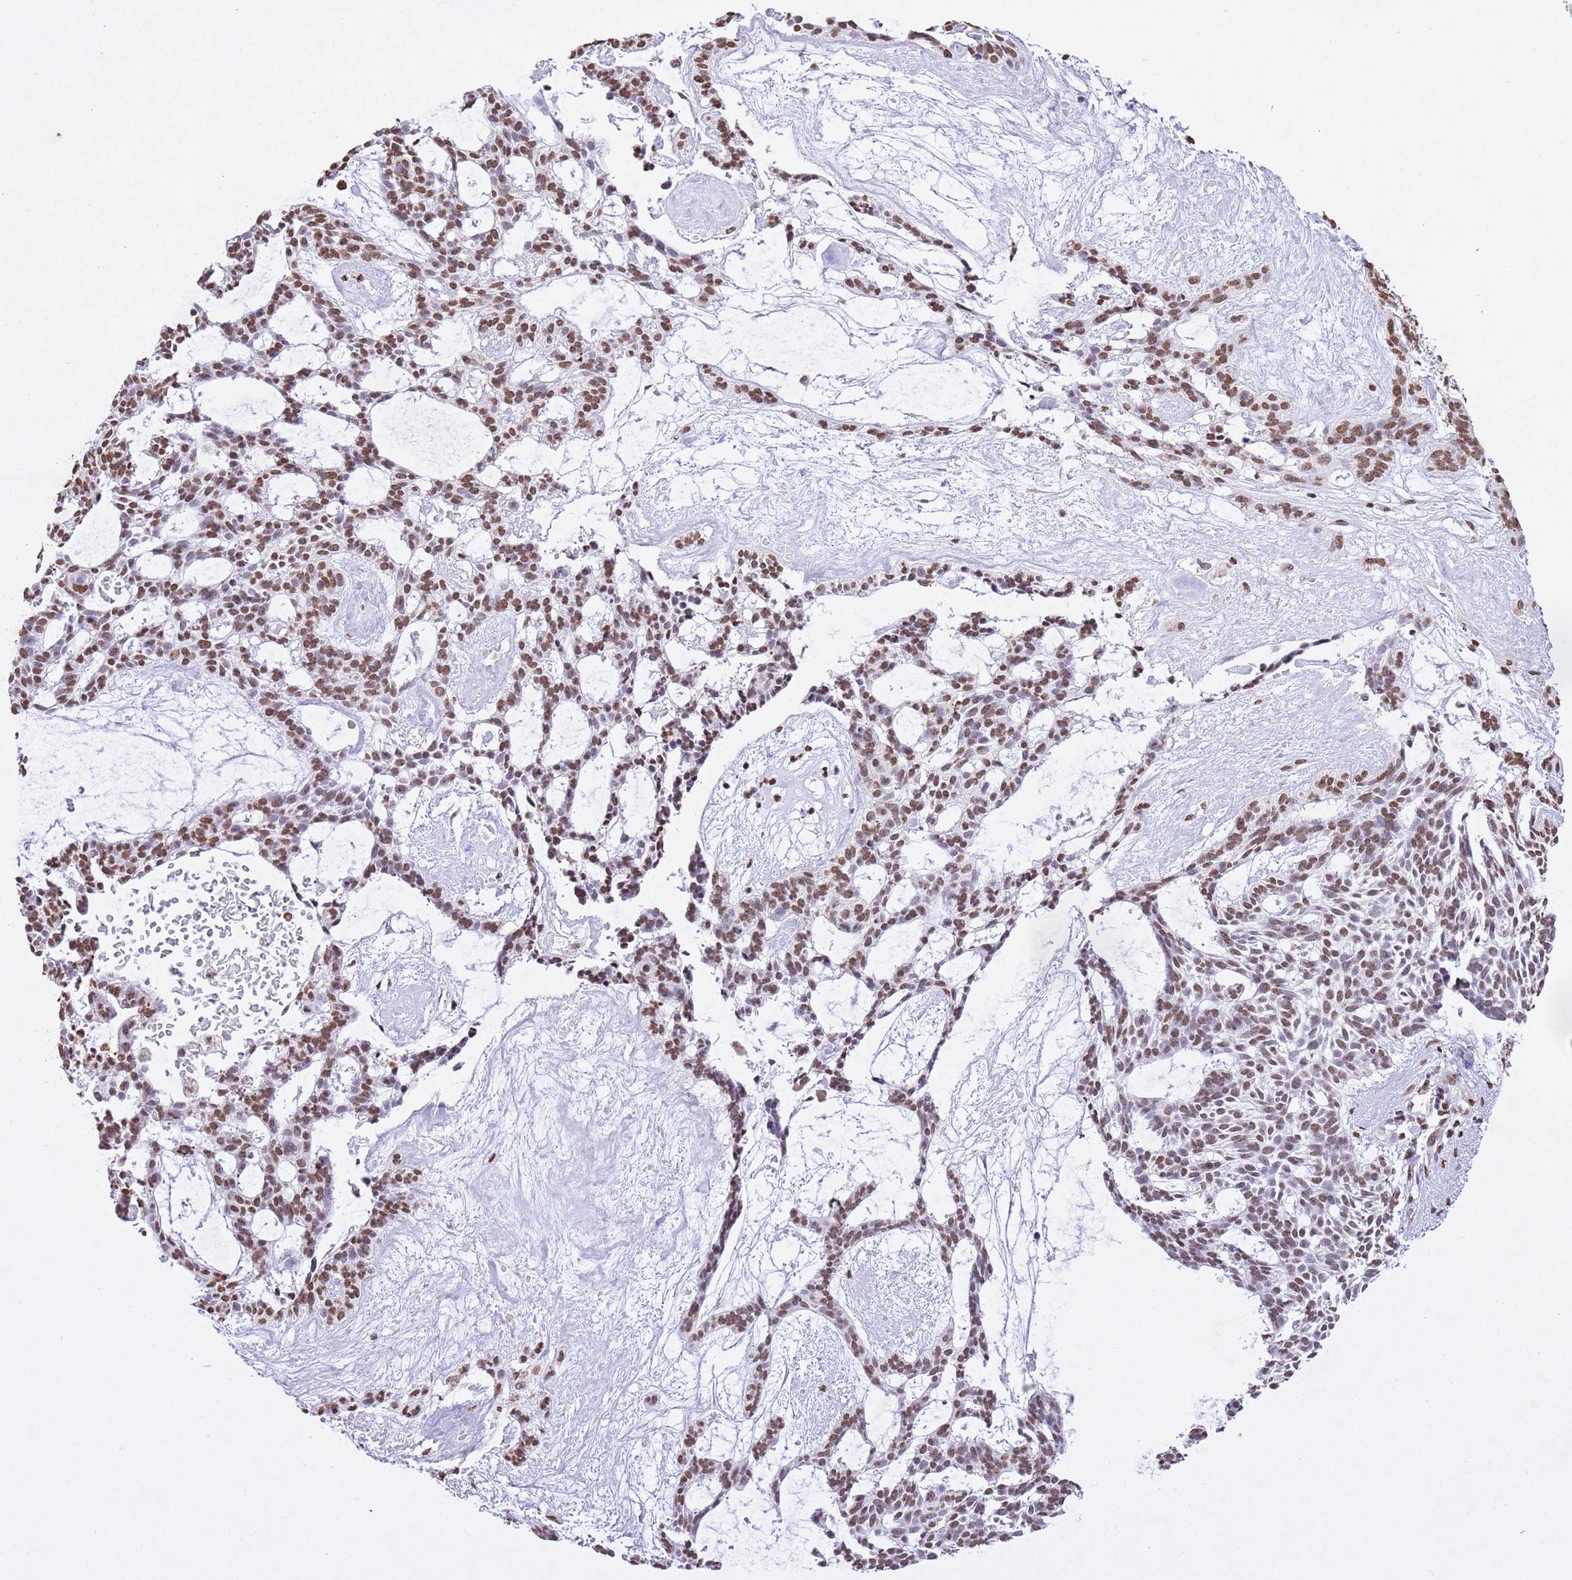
{"staining": {"intensity": "moderate", "quantity": ">75%", "location": "nuclear"}, "tissue": "skin cancer", "cell_type": "Tumor cells", "image_type": "cancer", "snomed": [{"axis": "morphology", "description": "Basal cell carcinoma"}, {"axis": "topography", "description": "Skin"}], "caption": "Protein expression analysis of basal cell carcinoma (skin) exhibits moderate nuclear expression in about >75% of tumor cells.", "gene": "BMAL1", "patient": {"sex": "male", "age": 61}}